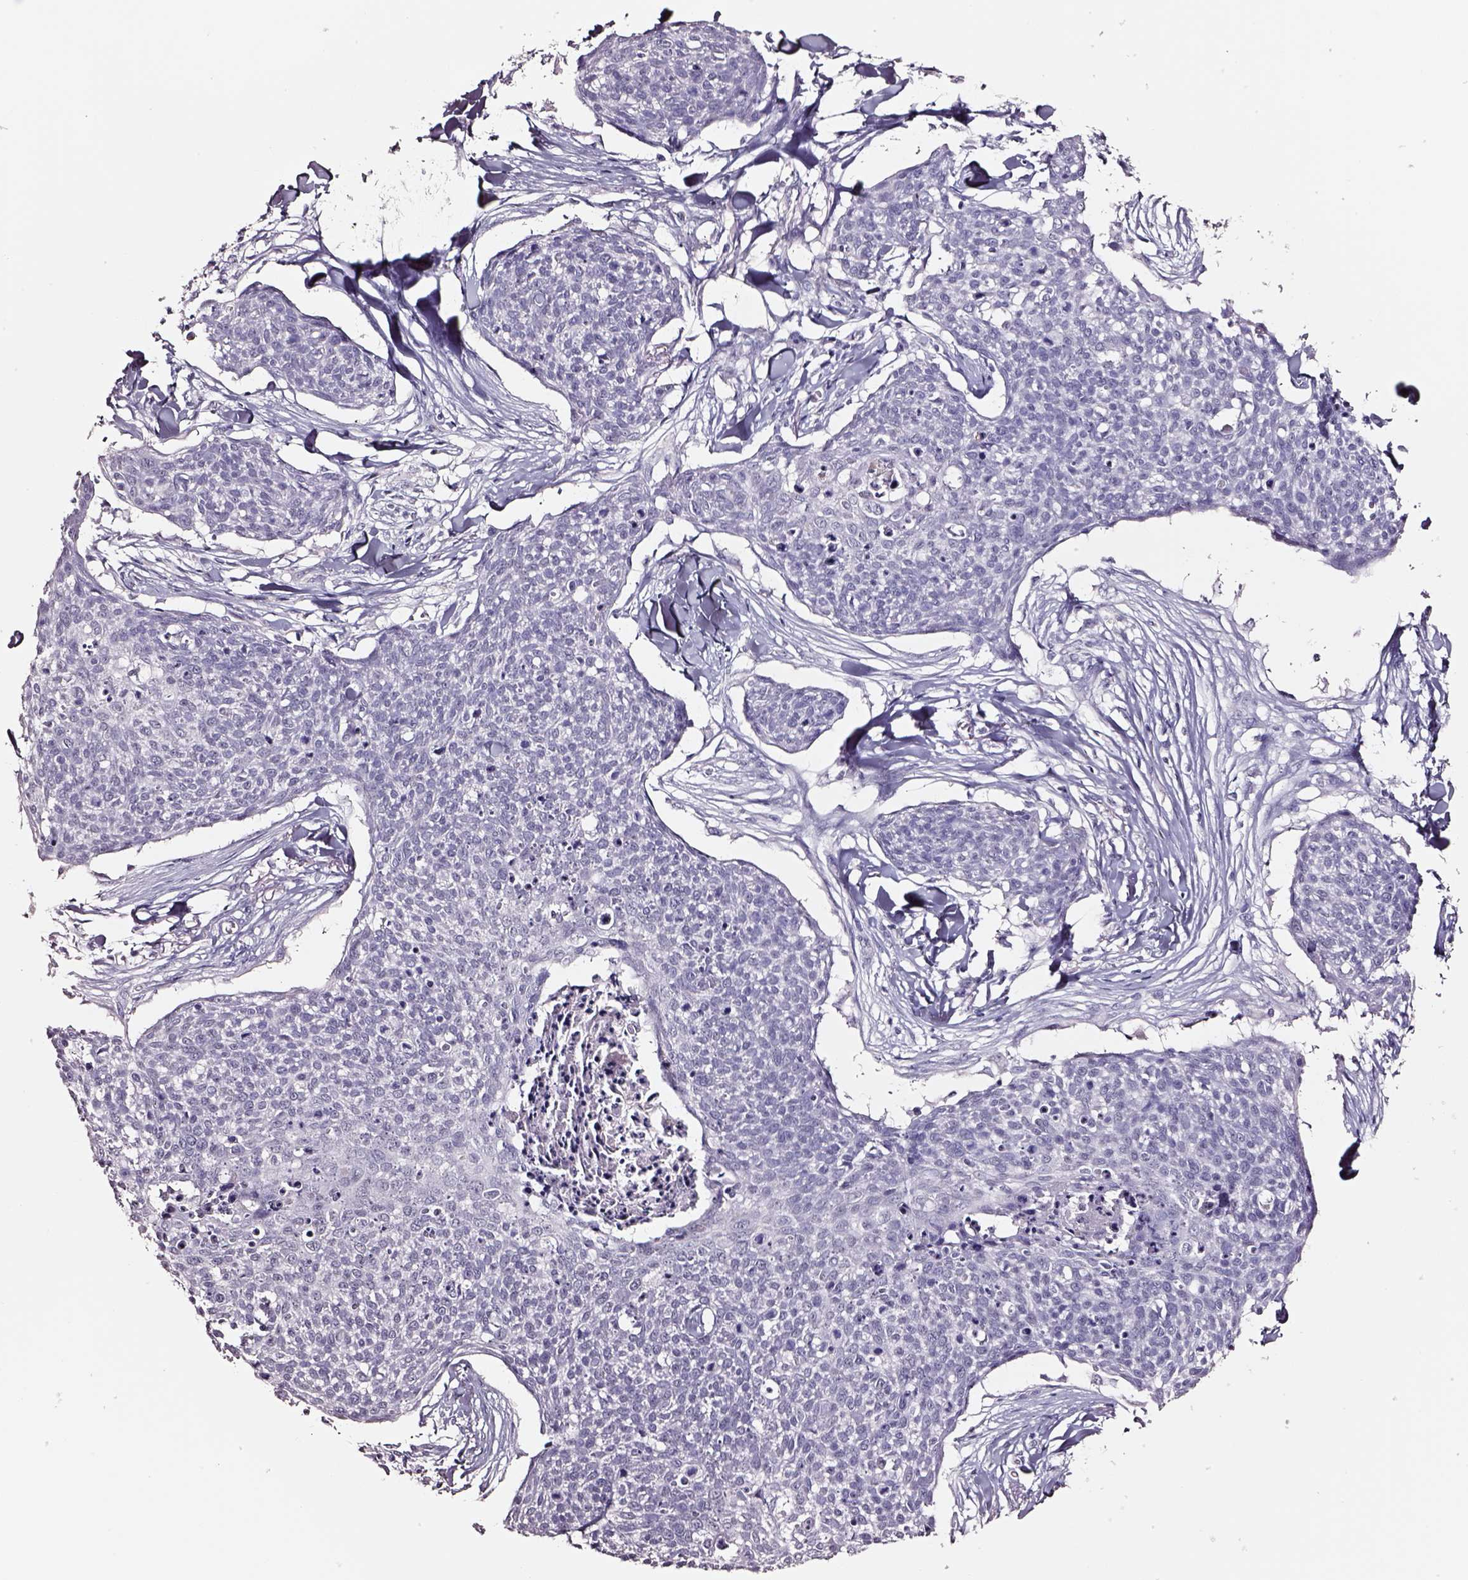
{"staining": {"intensity": "negative", "quantity": "none", "location": "none"}, "tissue": "skin cancer", "cell_type": "Tumor cells", "image_type": "cancer", "snomed": [{"axis": "morphology", "description": "Squamous cell carcinoma, NOS"}, {"axis": "topography", "description": "Skin"}, {"axis": "topography", "description": "Vulva"}], "caption": "A histopathology image of human skin cancer is negative for staining in tumor cells. Brightfield microscopy of immunohistochemistry stained with DAB (3,3'-diaminobenzidine) (brown) and hematoxylin (blue), captured at high magnification.", "gene": "SMIM17", "patient": {"sex": "female", "age": 75}}